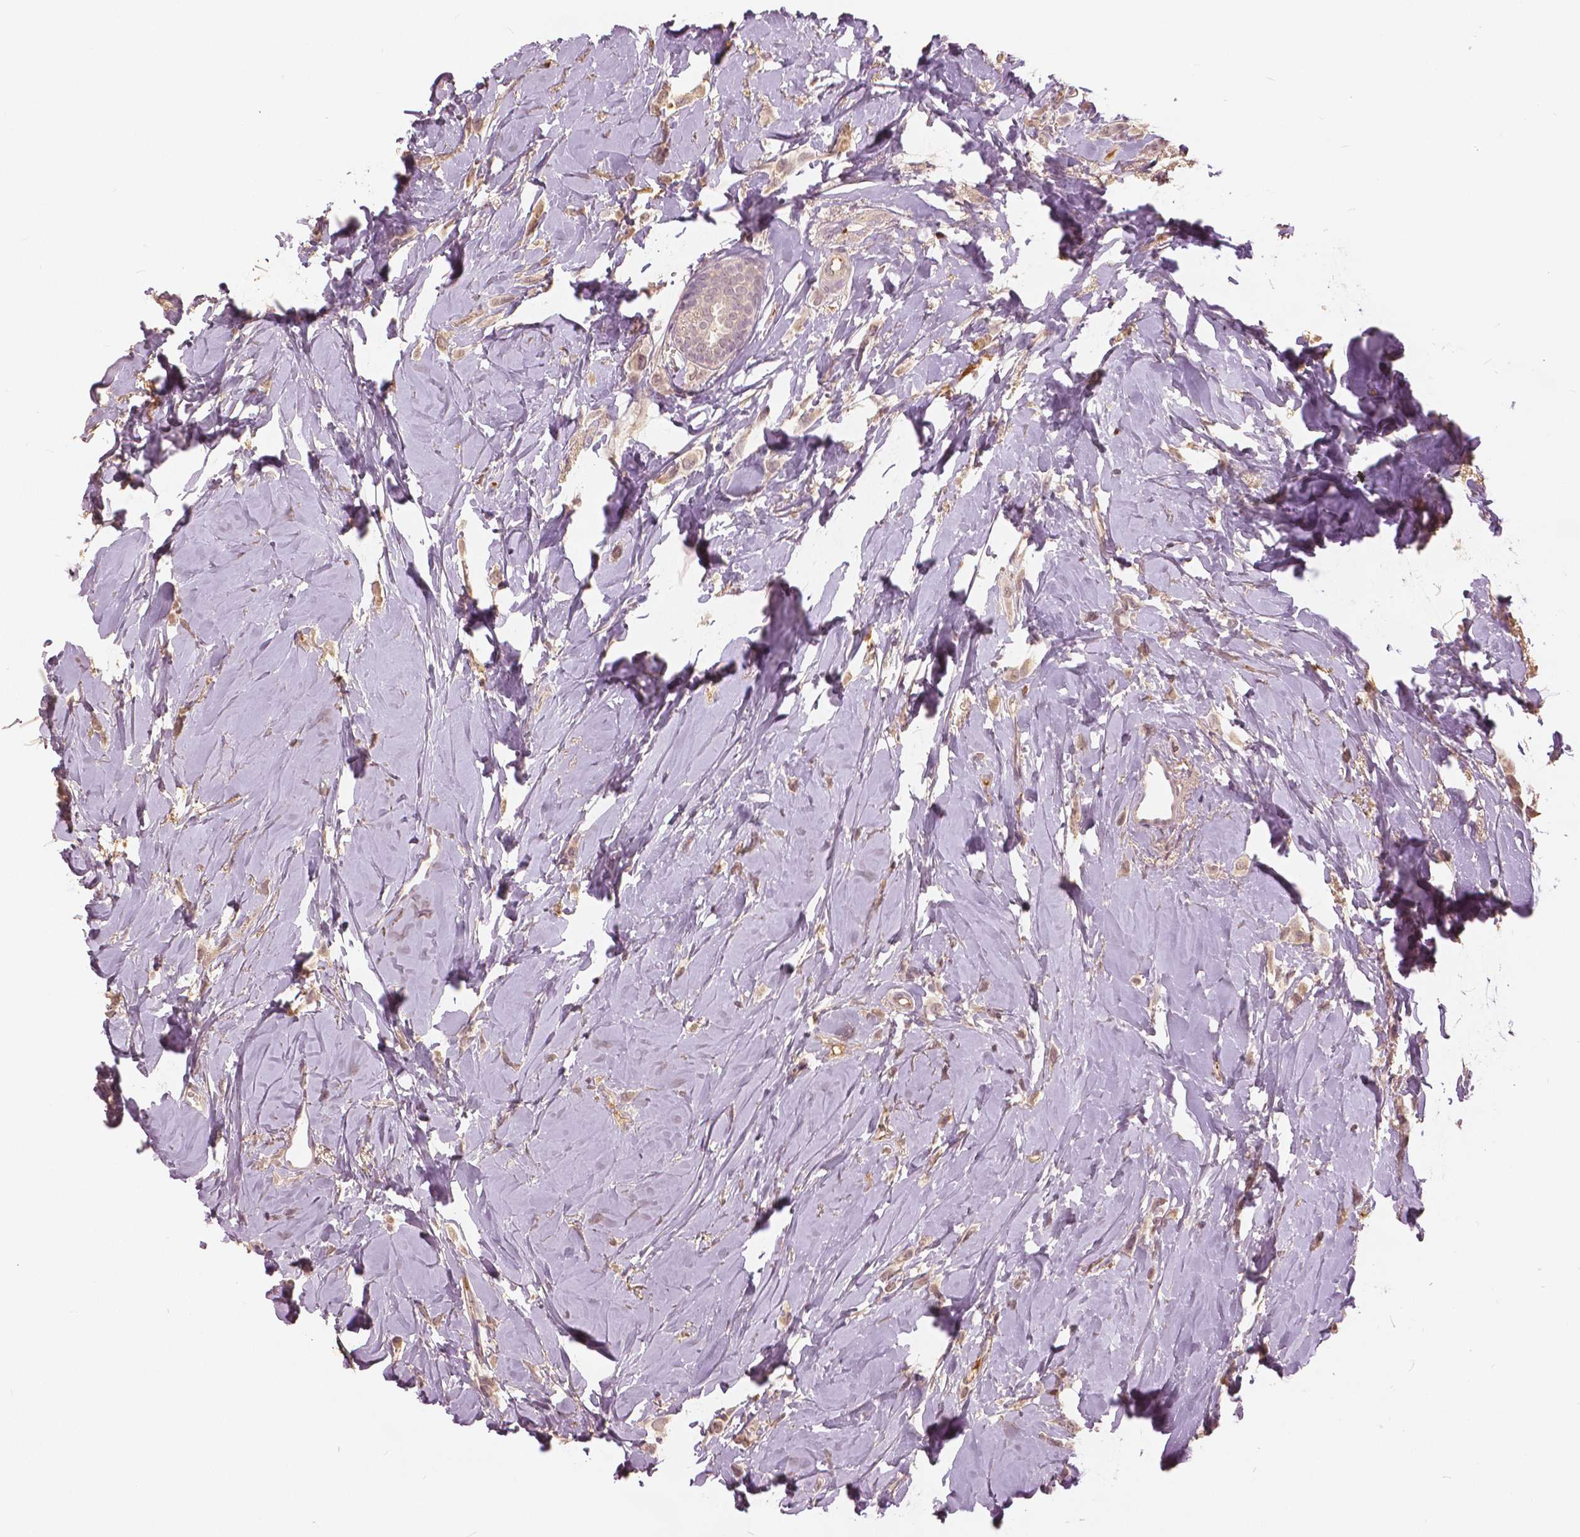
{"staining": {"intensity": "weak", "quantity": ">75%", "location": "cytoplasmic/membranous,nuclear"}, "tissue": "breast cancer", "cell_type": "Tumor cells", "image_type": "cancer", "snomed": [{"axis": "morphology", "description": "Lobular carcinoma"}, {"axis": "topography", "description": "Breast"}], "caption": "Immunohistochemical staining of human breast cancer displays weak cytoplasmic/membranous and nuclear protein positivity in approximately >75% of tumor cells. (DAB (3,3'-diaminobenzidine) = brown stain, brightfield microscopy at high magnification).", "gene": "ANGPTL4", "patient": {"sex": "female", "age": 66}}